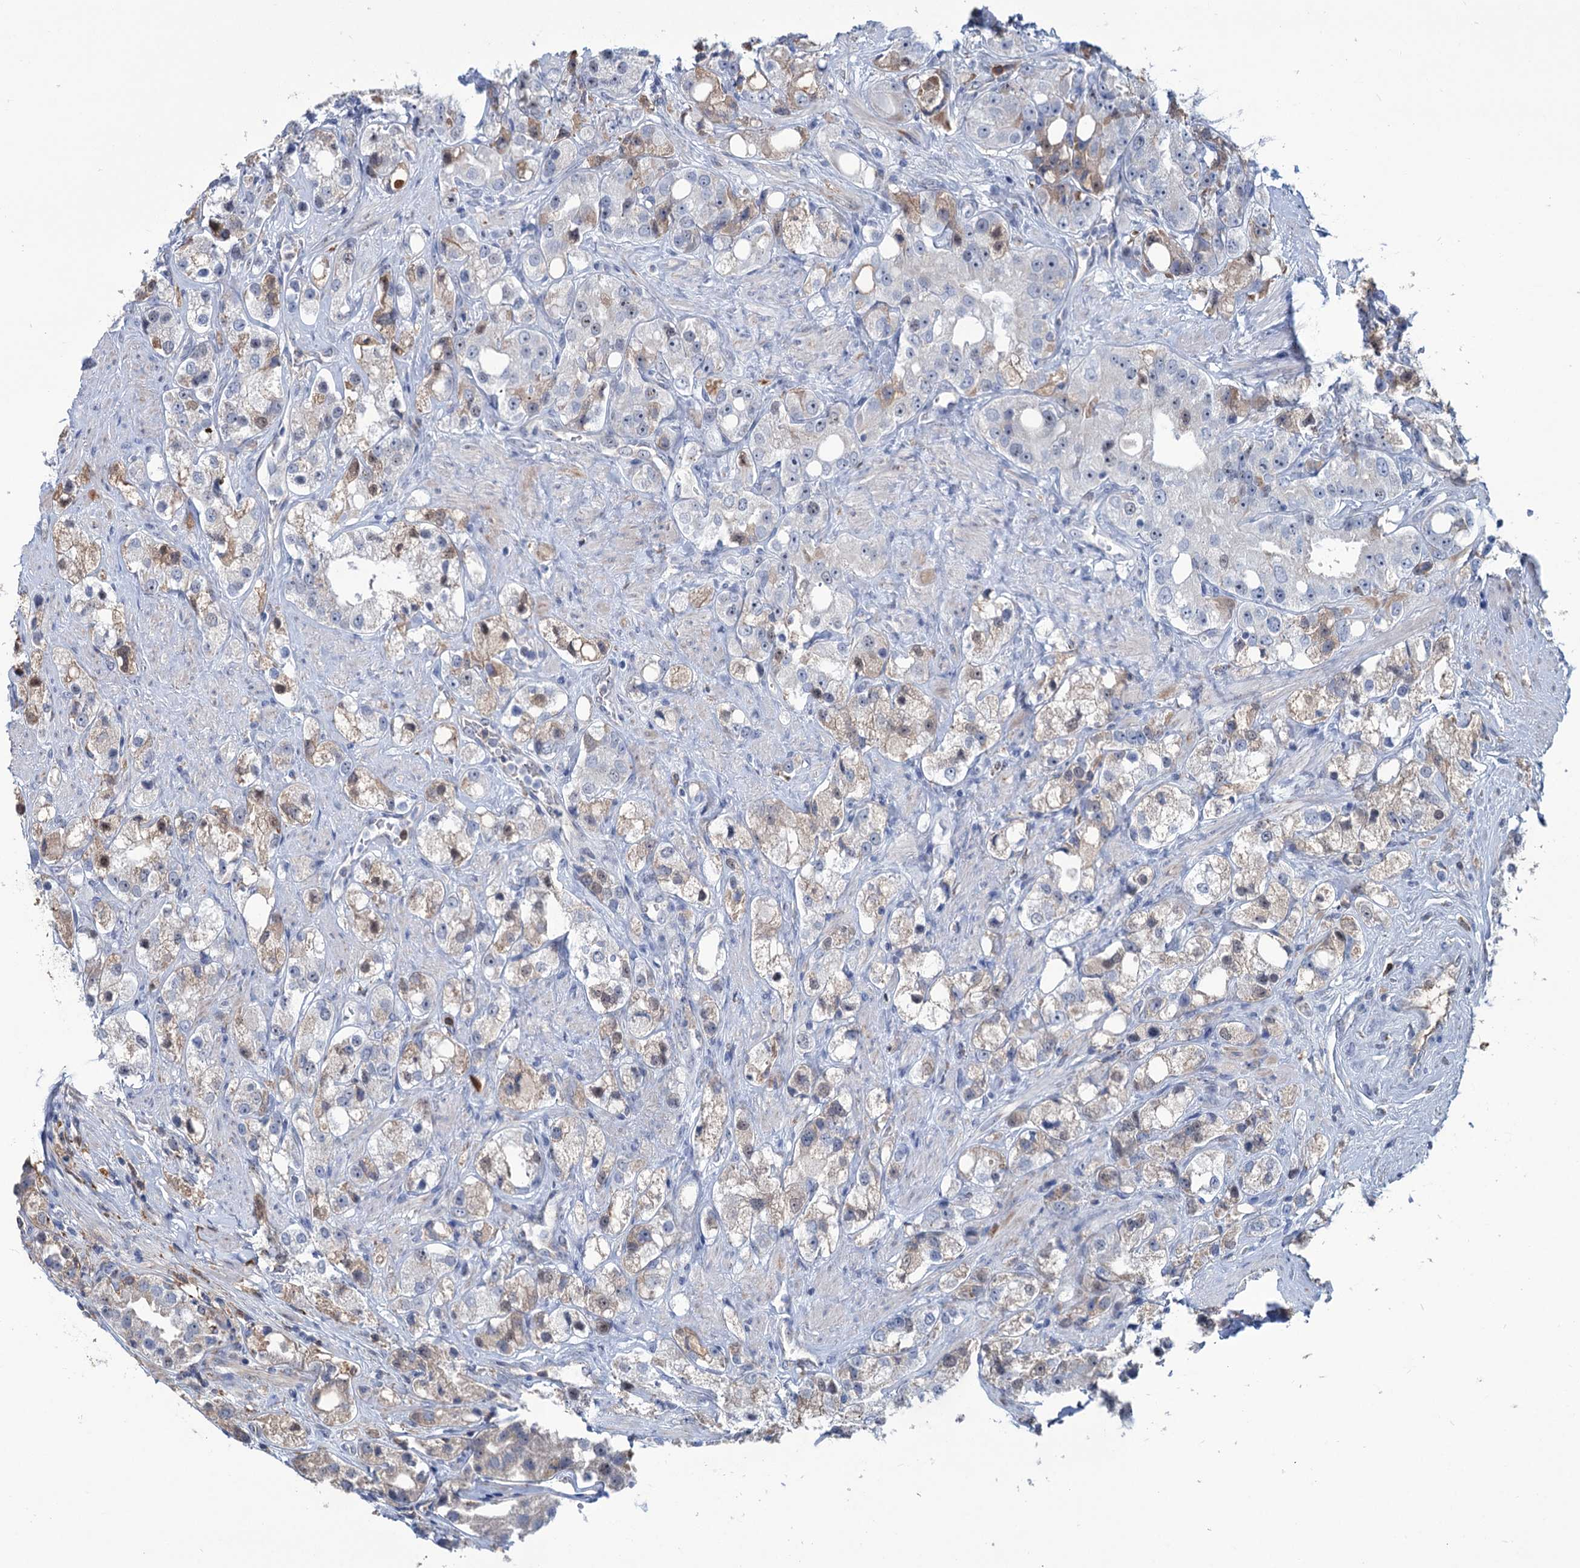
{"staining": {"intensity": "weak", "quantity": "<25%", "location": "cytoplasmic/membranous"}, "tissue": "prostate cancer", "cell_type": "Tumor cells", "image_type": "cancer", "snomed": [{"axis": "morphology", "description": "Adenocarcinoma, NOS"}, {"axis": "topography", "description": "Prostate"}], "caption": "An immunohistochemistry (IHC) micrograph of prostate adenocarcinoma is shown. There is no staining in tumor cells of prostate adenocarcinoma.", "gene": "LPIN1", "patient": {"sex": "male", "age": 79}}